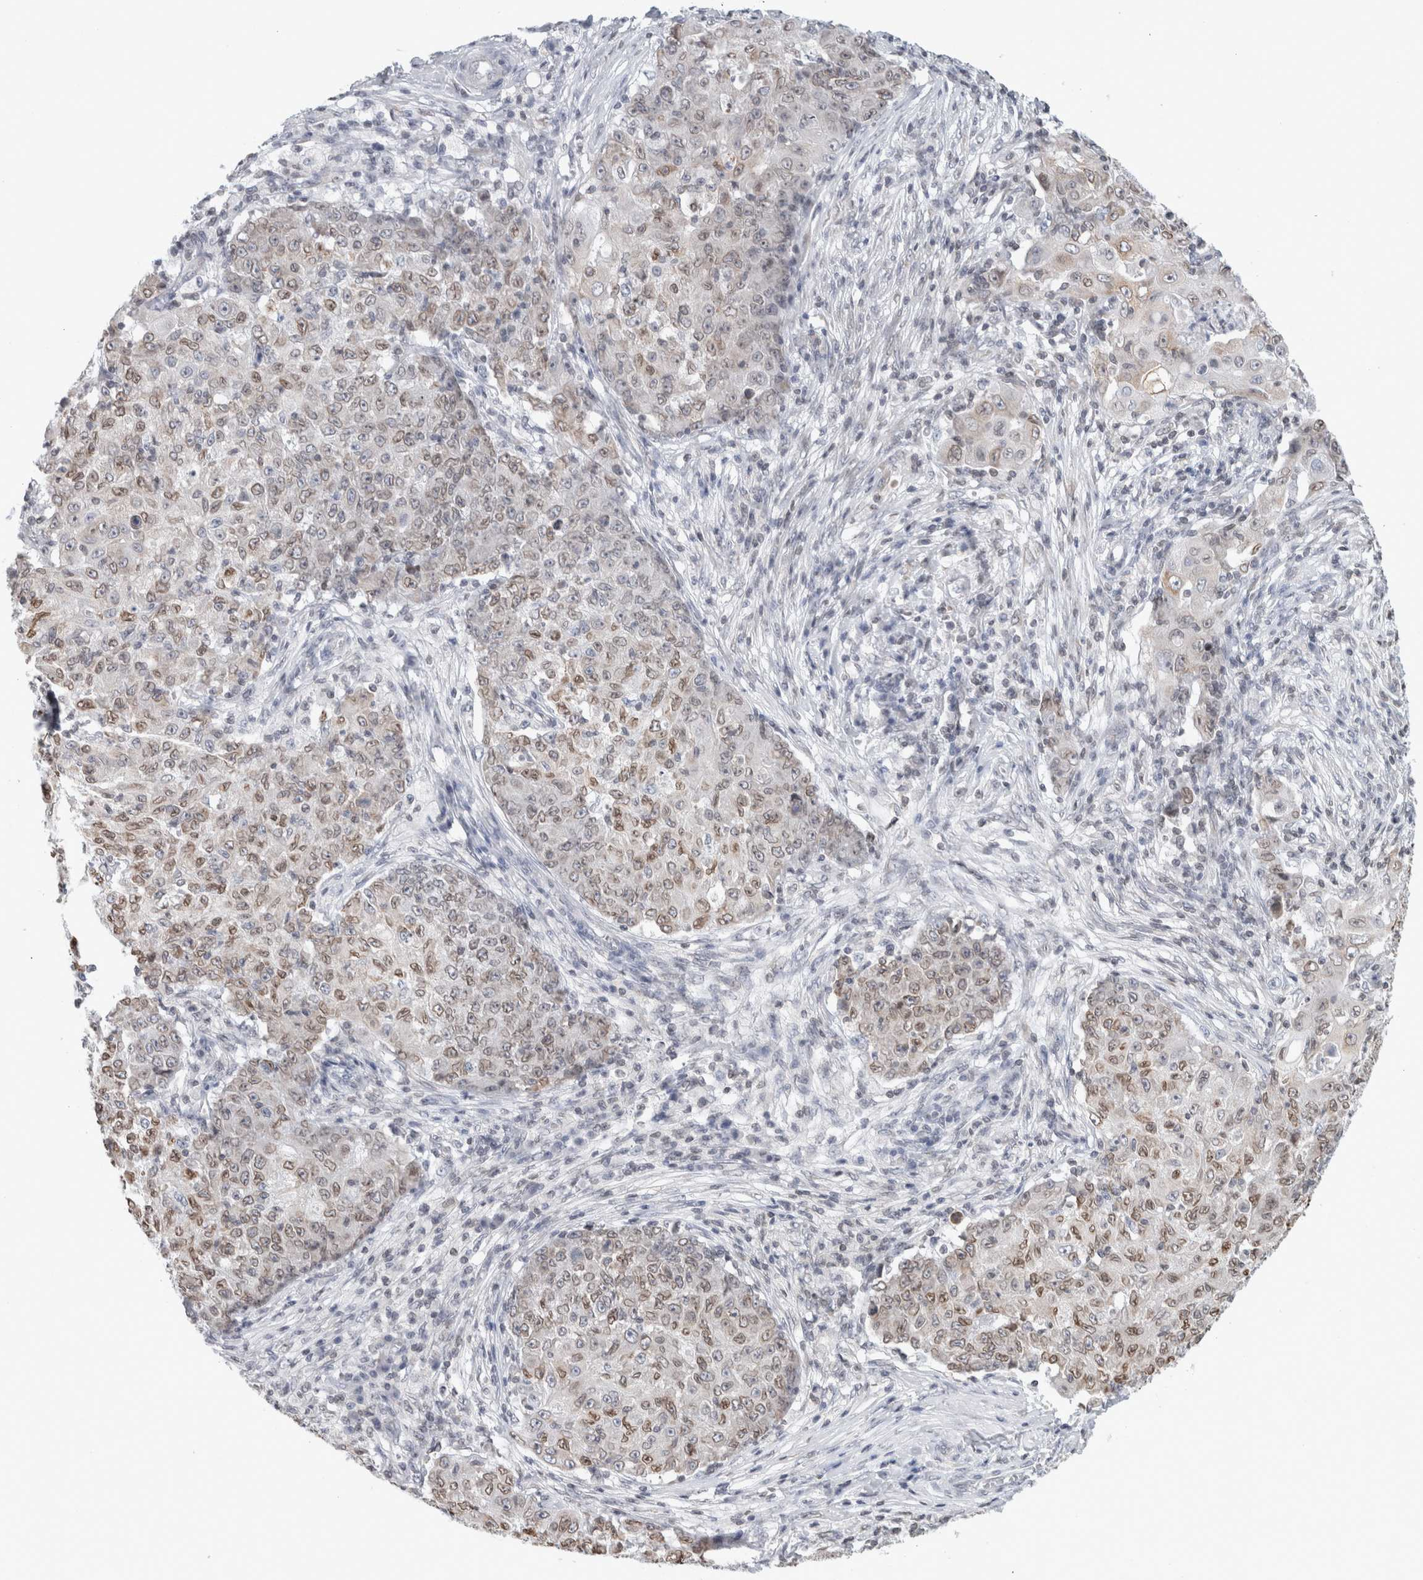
{"staining": {"intensity": "weak", "quantity": ">75%", "location": "nuclear"}, "tissue": "ovarian cancer", "cell_type": "Tumor cells", "image_type": "cancer", "snomed": [{"axis": "morphology", "description": "Carcinoma, endometroid"}, {"axis": "topography", "description": "Ovary"}], "caption": "Approximately >75% of tumor cells in human ovarian cancer show weak nuclear protein expression as visualized by brown immunohistochemical staining.", "gene": "RBMX2", "patient": {"sex": "female", "age": 42}}